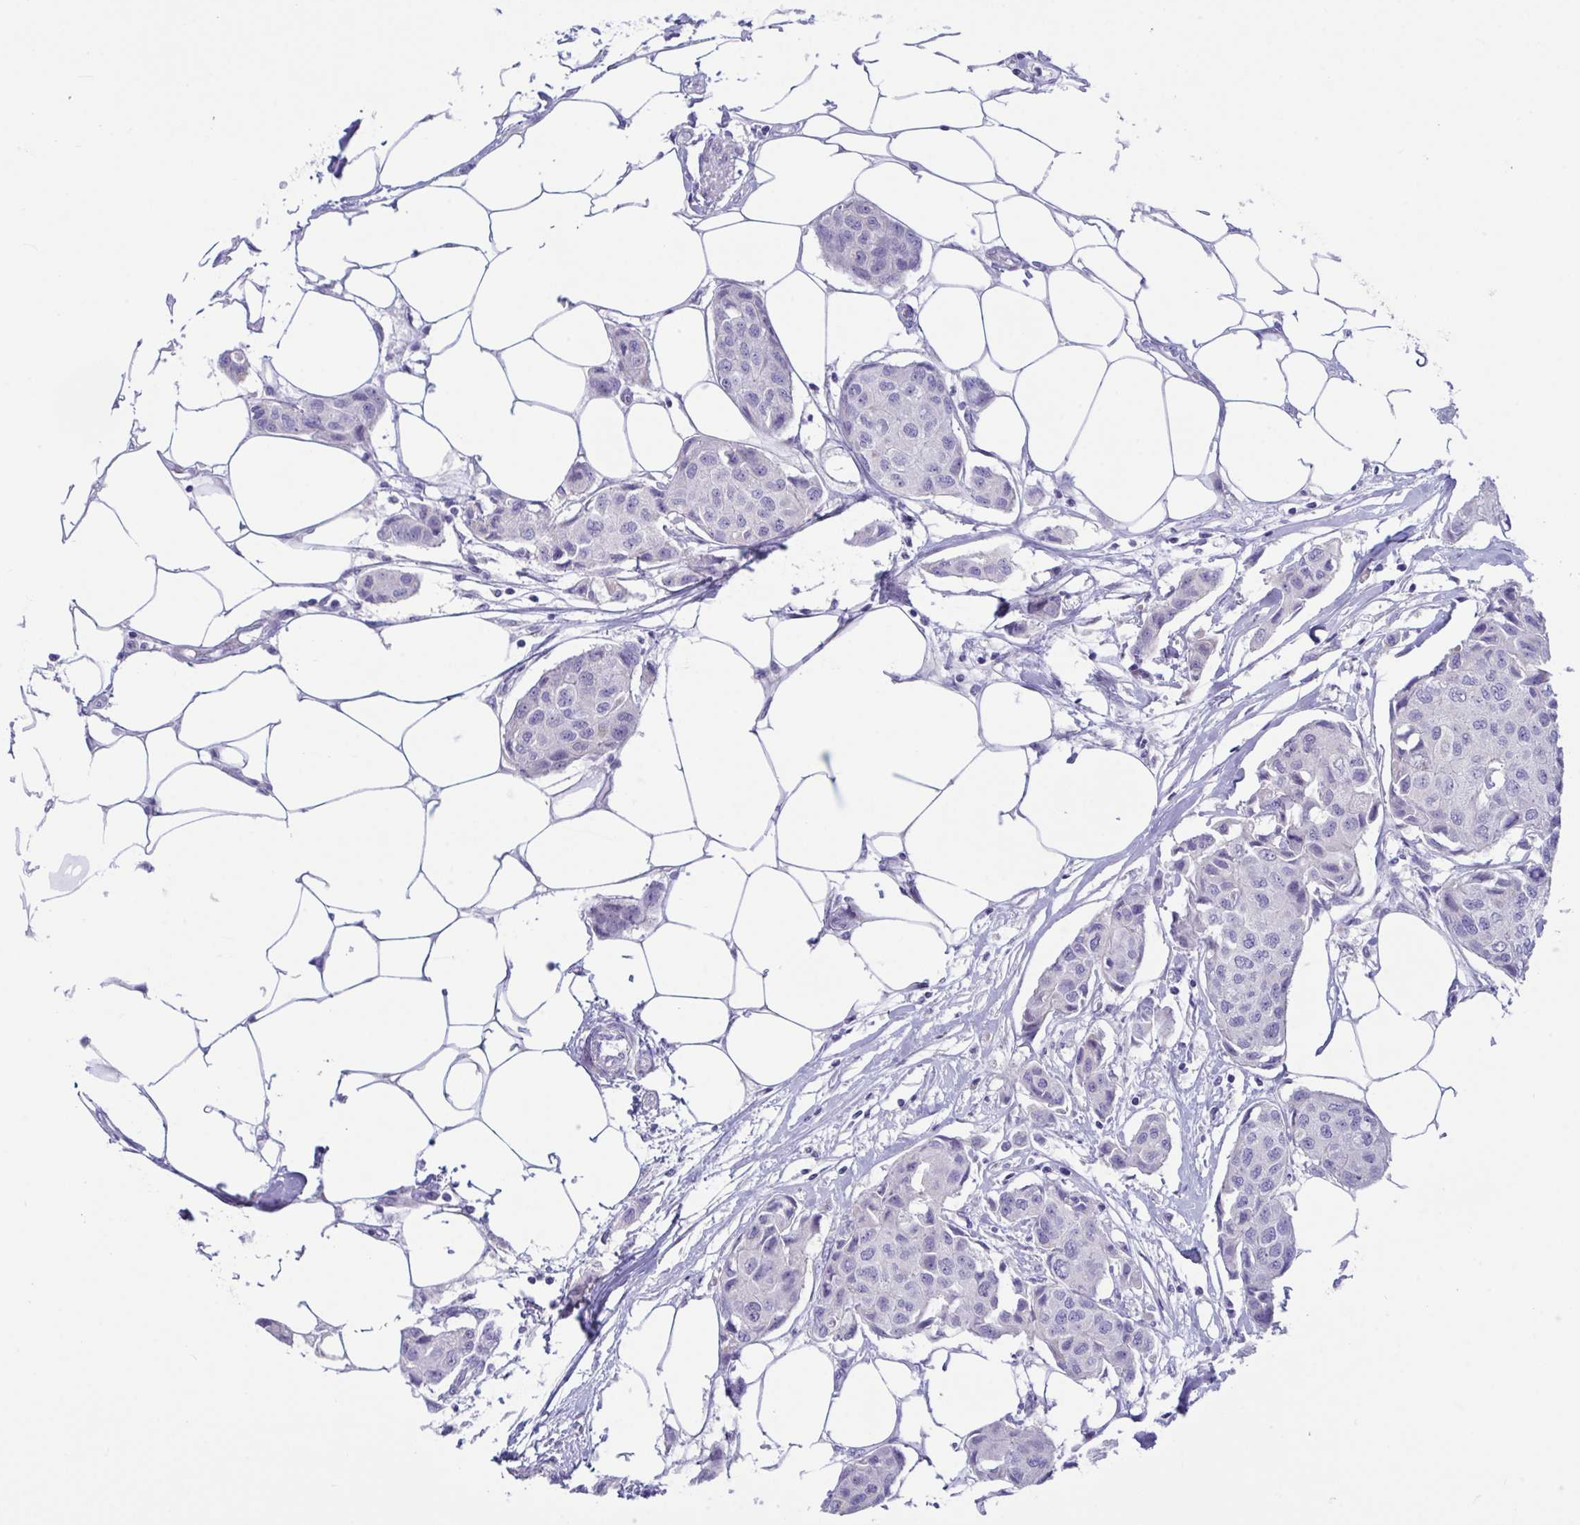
{"staining": {"intensity": "negative", "quantity": "none", "location": "none"}, "tissue": "breast cancer", "cell_type": "Tumor cells", "image_type": "cancer", "snomed": [{"axis": "morphology", "description": "Duct carcinoma"}, {"axis": "topography", "description": "Breast"}, {"axis": "topography", "description": "Lymph node"}], "caption": "IHC photomicrograph of neoplastic tissue: infiltrating ductal carcinoma (breast) stained with DAB shows no significant protein positivity in tumor cells.", "gene": "DTX3", "patient": {"sex": "female", "age": 80}}